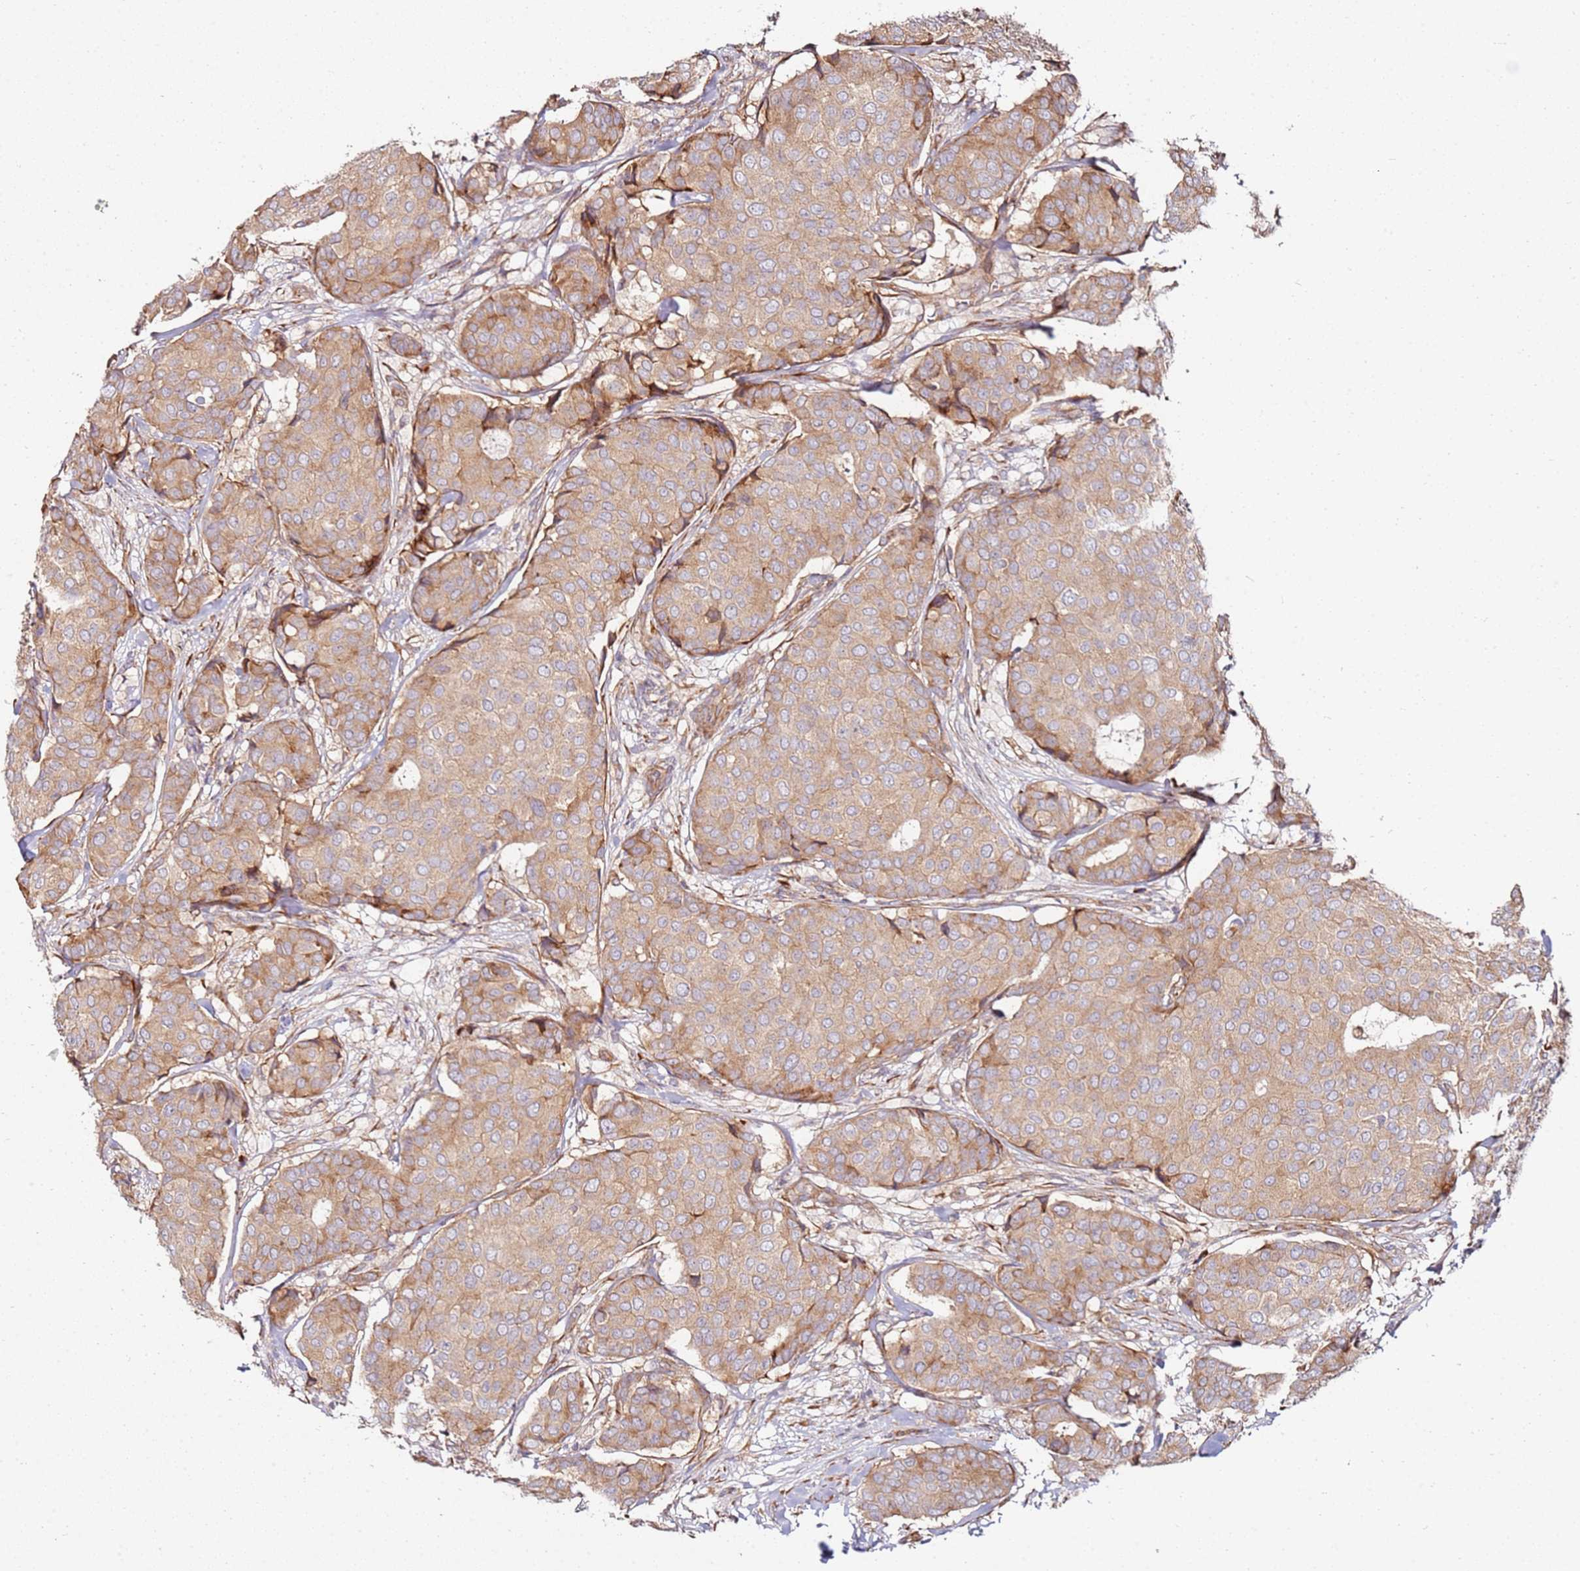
{"staining": {"intensity": "moderate", "quantity": ">75%", "location": "cytoplasmic/membranous"}, "tissue": "breast cancer", "cell_type": "Tumor cells", "image_type": "cancer", "snomed": [{"axis": "morphology", "description": "Duct carcinoma"}, {"axis": "topography", "description": "Breast"}], "caption": "Breast cancer (intraductal carcinoma) tissue exhibits moderate cytoplasmic/membranous positivity in approximately >75% of tumor cells", "gene": "RPS3A", "patient": {"sex": "female", "age": 75}}